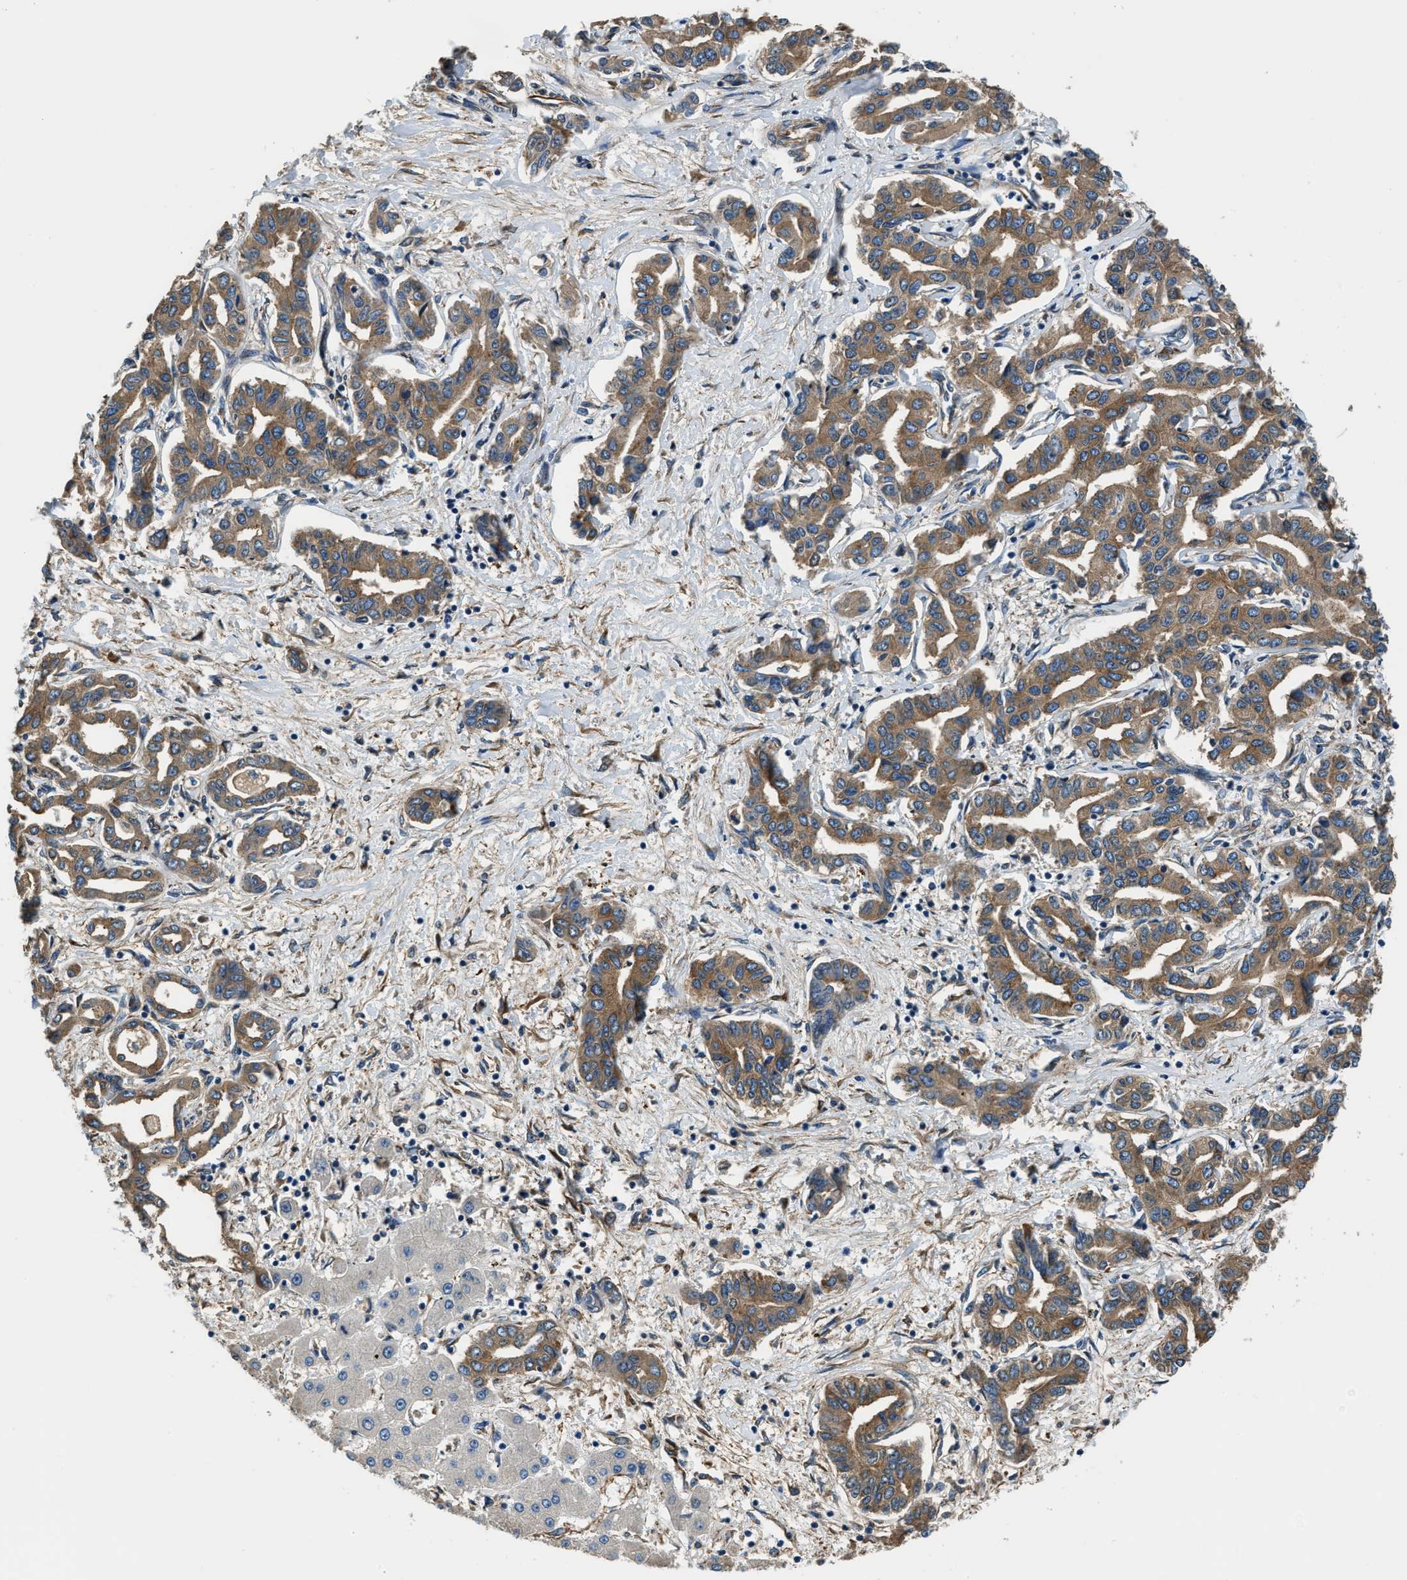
{"staining": {"intensity": "moderate", "quantity": ">75%", "location": "cytoplasmic/membranous"}, "tissue": "liver cancer", "cell_type": "Tumor cells", "image_type": "cancer", "snomed": [{"axis": "morphology", "description": "Cholangiocarcinoma"}, {"axis": "topography", "description": "Liver"}], "caption": "The histopathology image demonstrates staining of liver cancer, revealing moderate cytoplasmic/membranous protein positivity (brown color) within tumor cells.", "gene": "EEA1", "patient": {"sex": "male", "age": 59}}